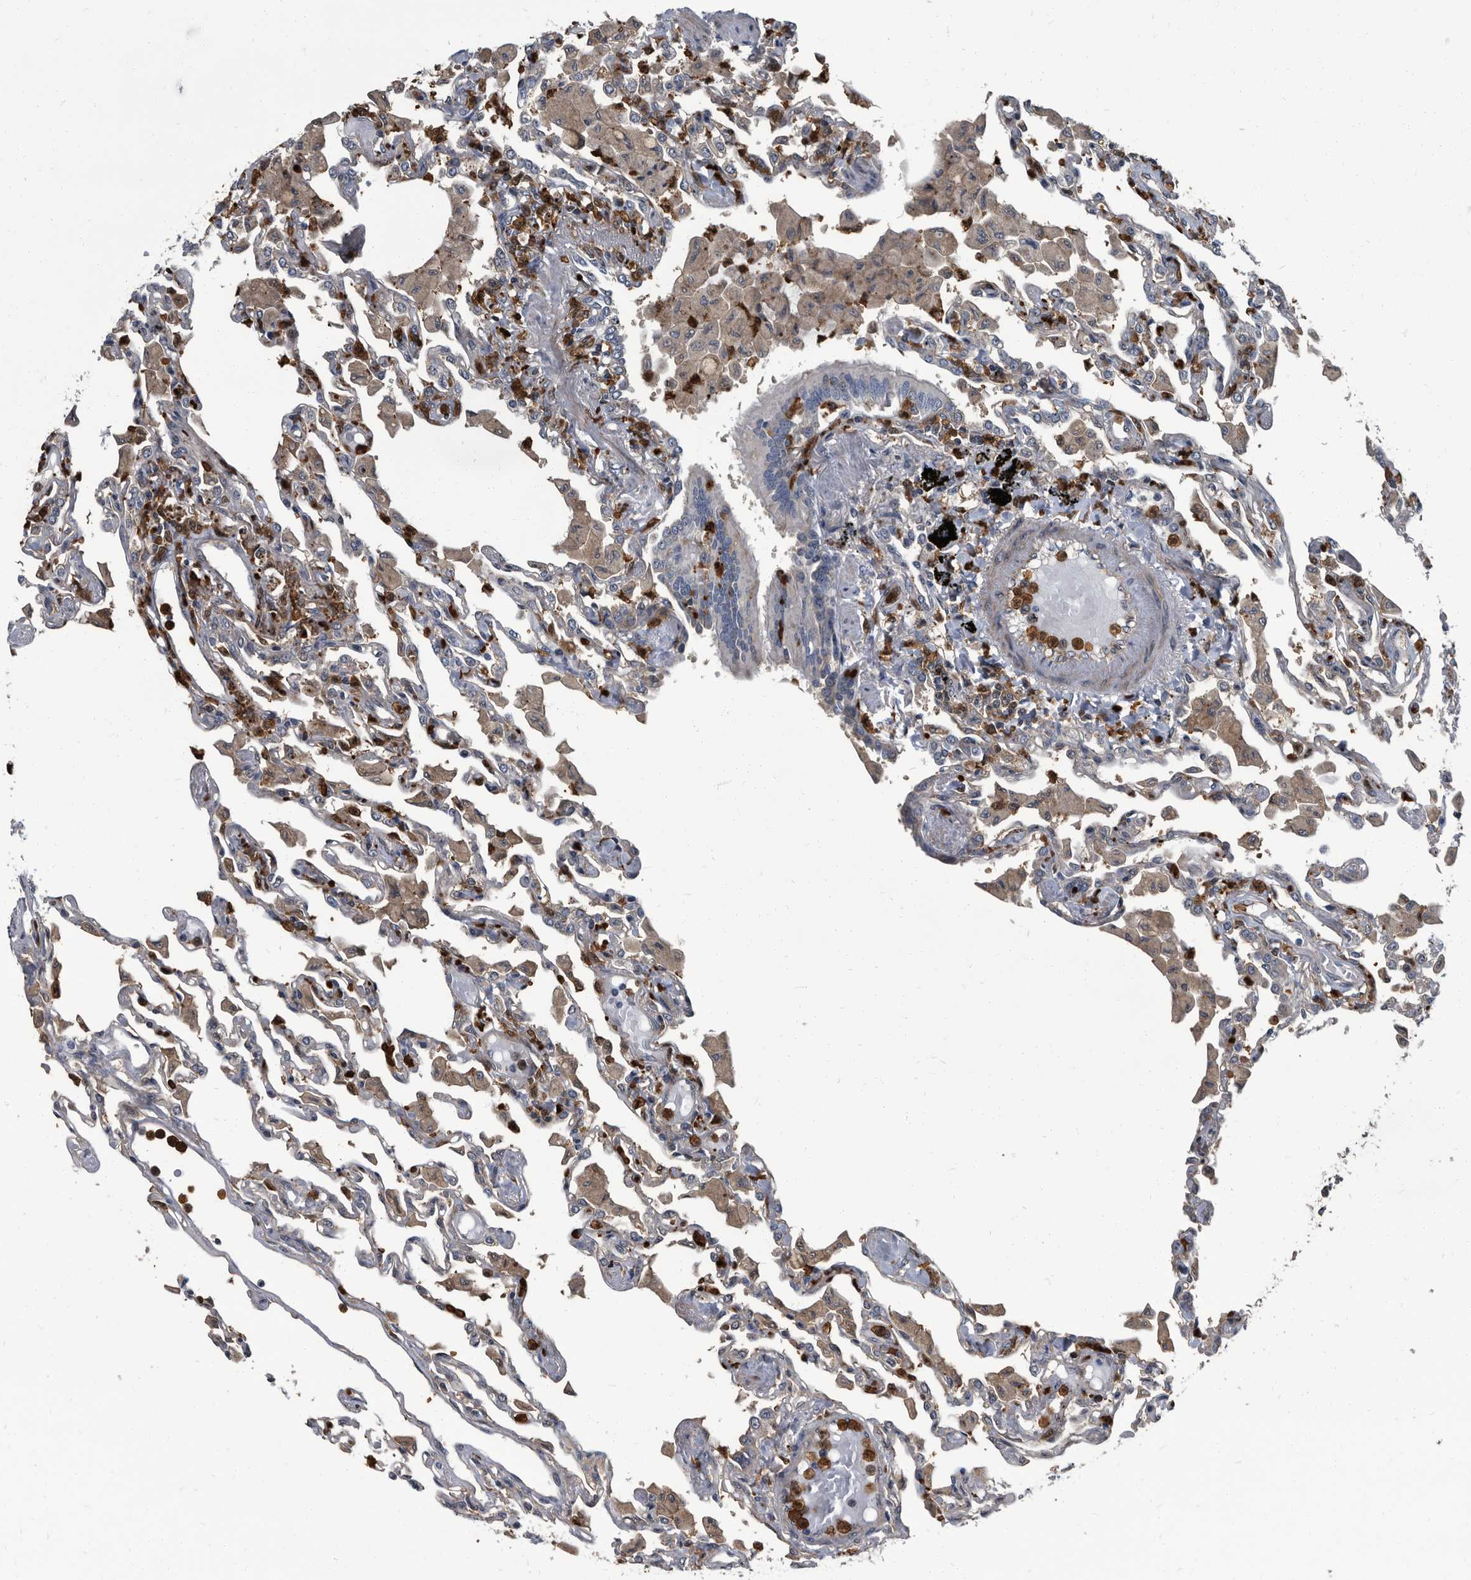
{"staining": {"intensity": "weak", "quantity": "<25%", "location": "cytoplasmic/membranous"}, "tissue": "lung", "cell_type": "Alveolar cells", "image_type": "normal", "snomed": [{"axis": "morphology", "description": "Normal tissue, NOS"}, {"axis": "topography", "description": "Bronchus"}, {"axis": "topography", "description": "Lung"}], "caption": "A photomicrograph of lung stained for a protein exhibits no brown staining in alveolar cells. The staining was performed using DAB (3,3'-diaminobenzidine) to visualize the protein expression in brown, while the nuclei were stained in blue with hematoxylin (Magnification: 20x).", "gene": "CDV3", "patient": {"sex": "female", "age": 49}}